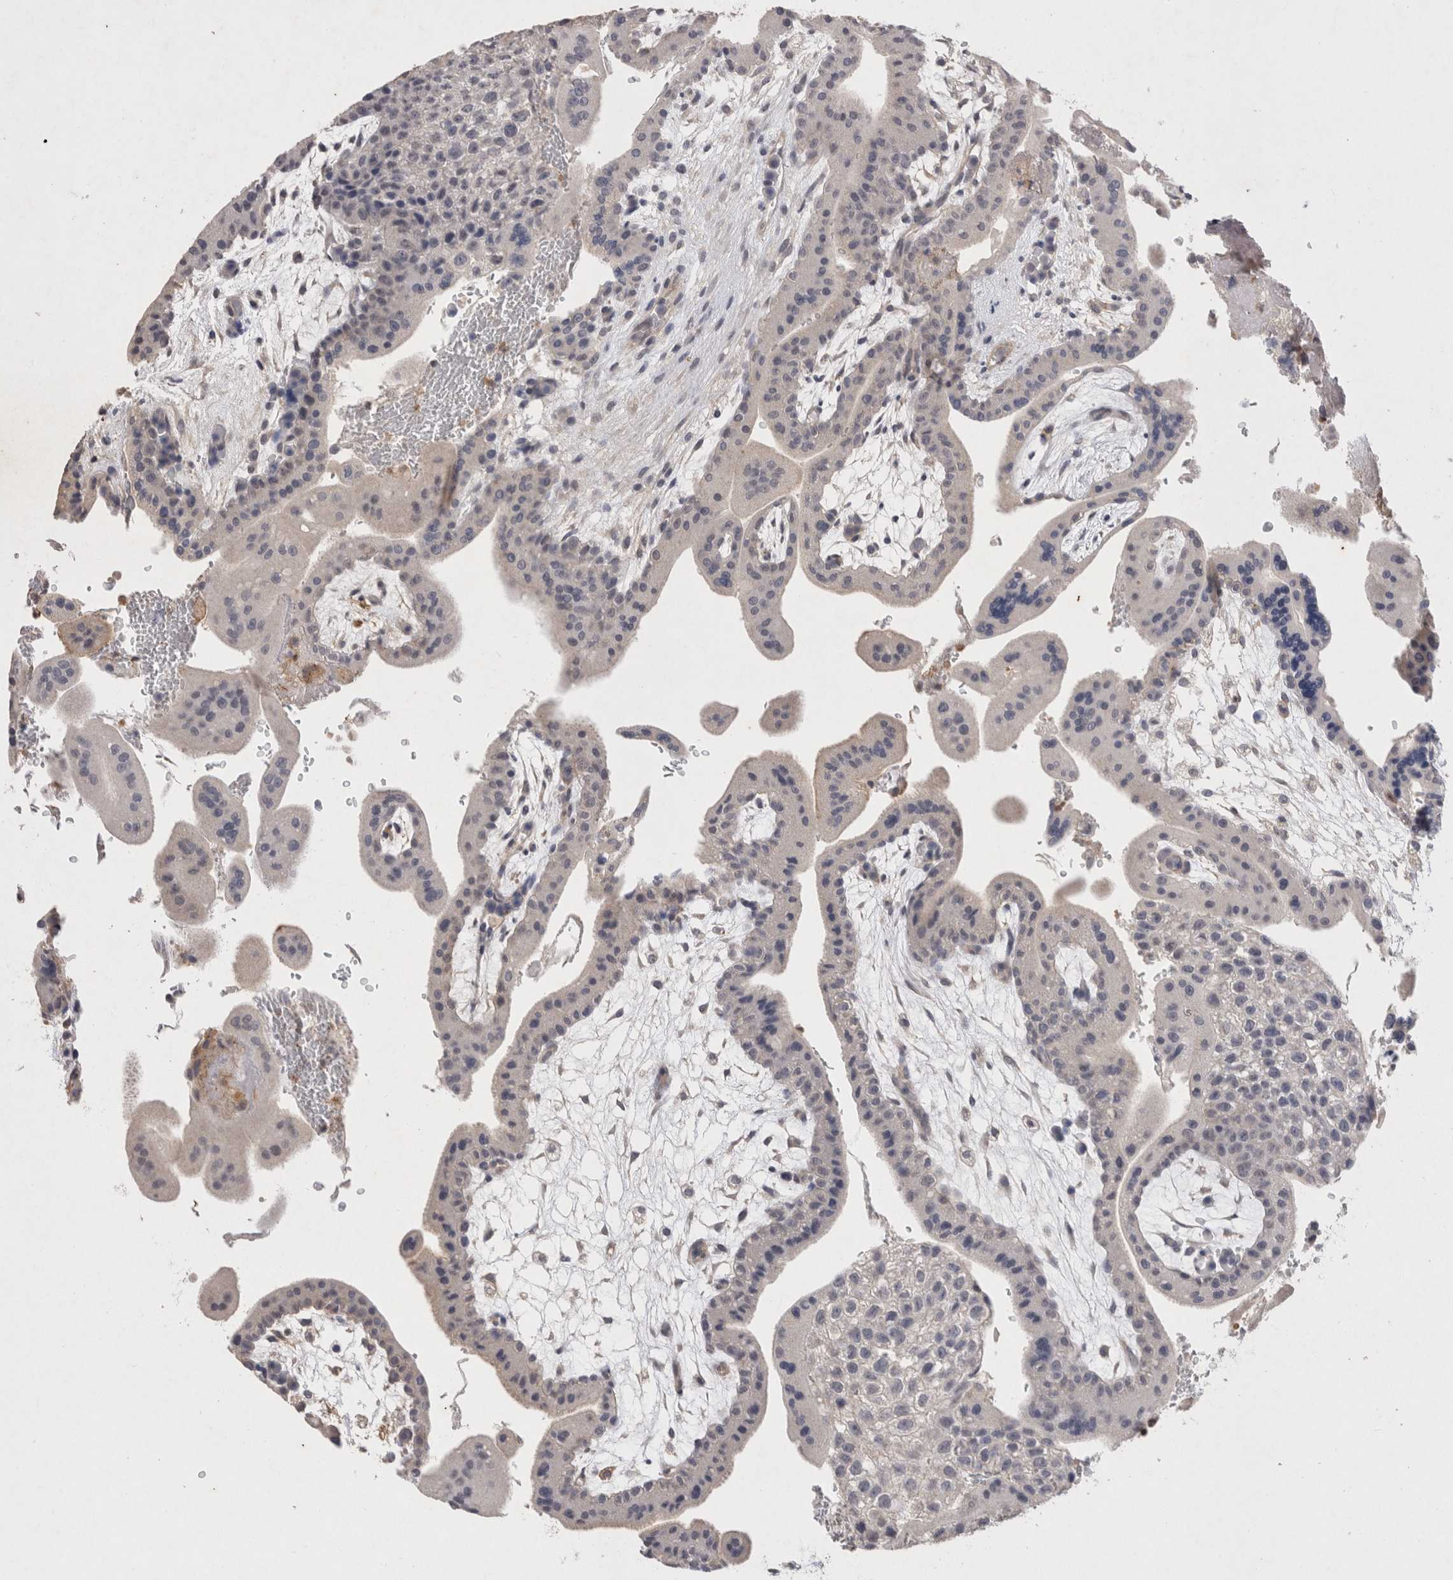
{"staining": {"intensity": "negative", "quantity": "none", "location": "none"}, "tissue": "placenta", "cell_type": "Decidual cells", "image_type": "normal", "snomed": [{"axis": "morphology", "description": "Normal tissue, NOS"}, {"axis": "topography", "description": "Placenta"}], "caption": "Decidual cells are negative for brown protein staining in normal placenta. The staining is performed using DAB brown chromogen with nuclei counter-stained in using hematoxylin.", "gene": "RASSF3", "patient": {"sex": "female", "age": 35}}